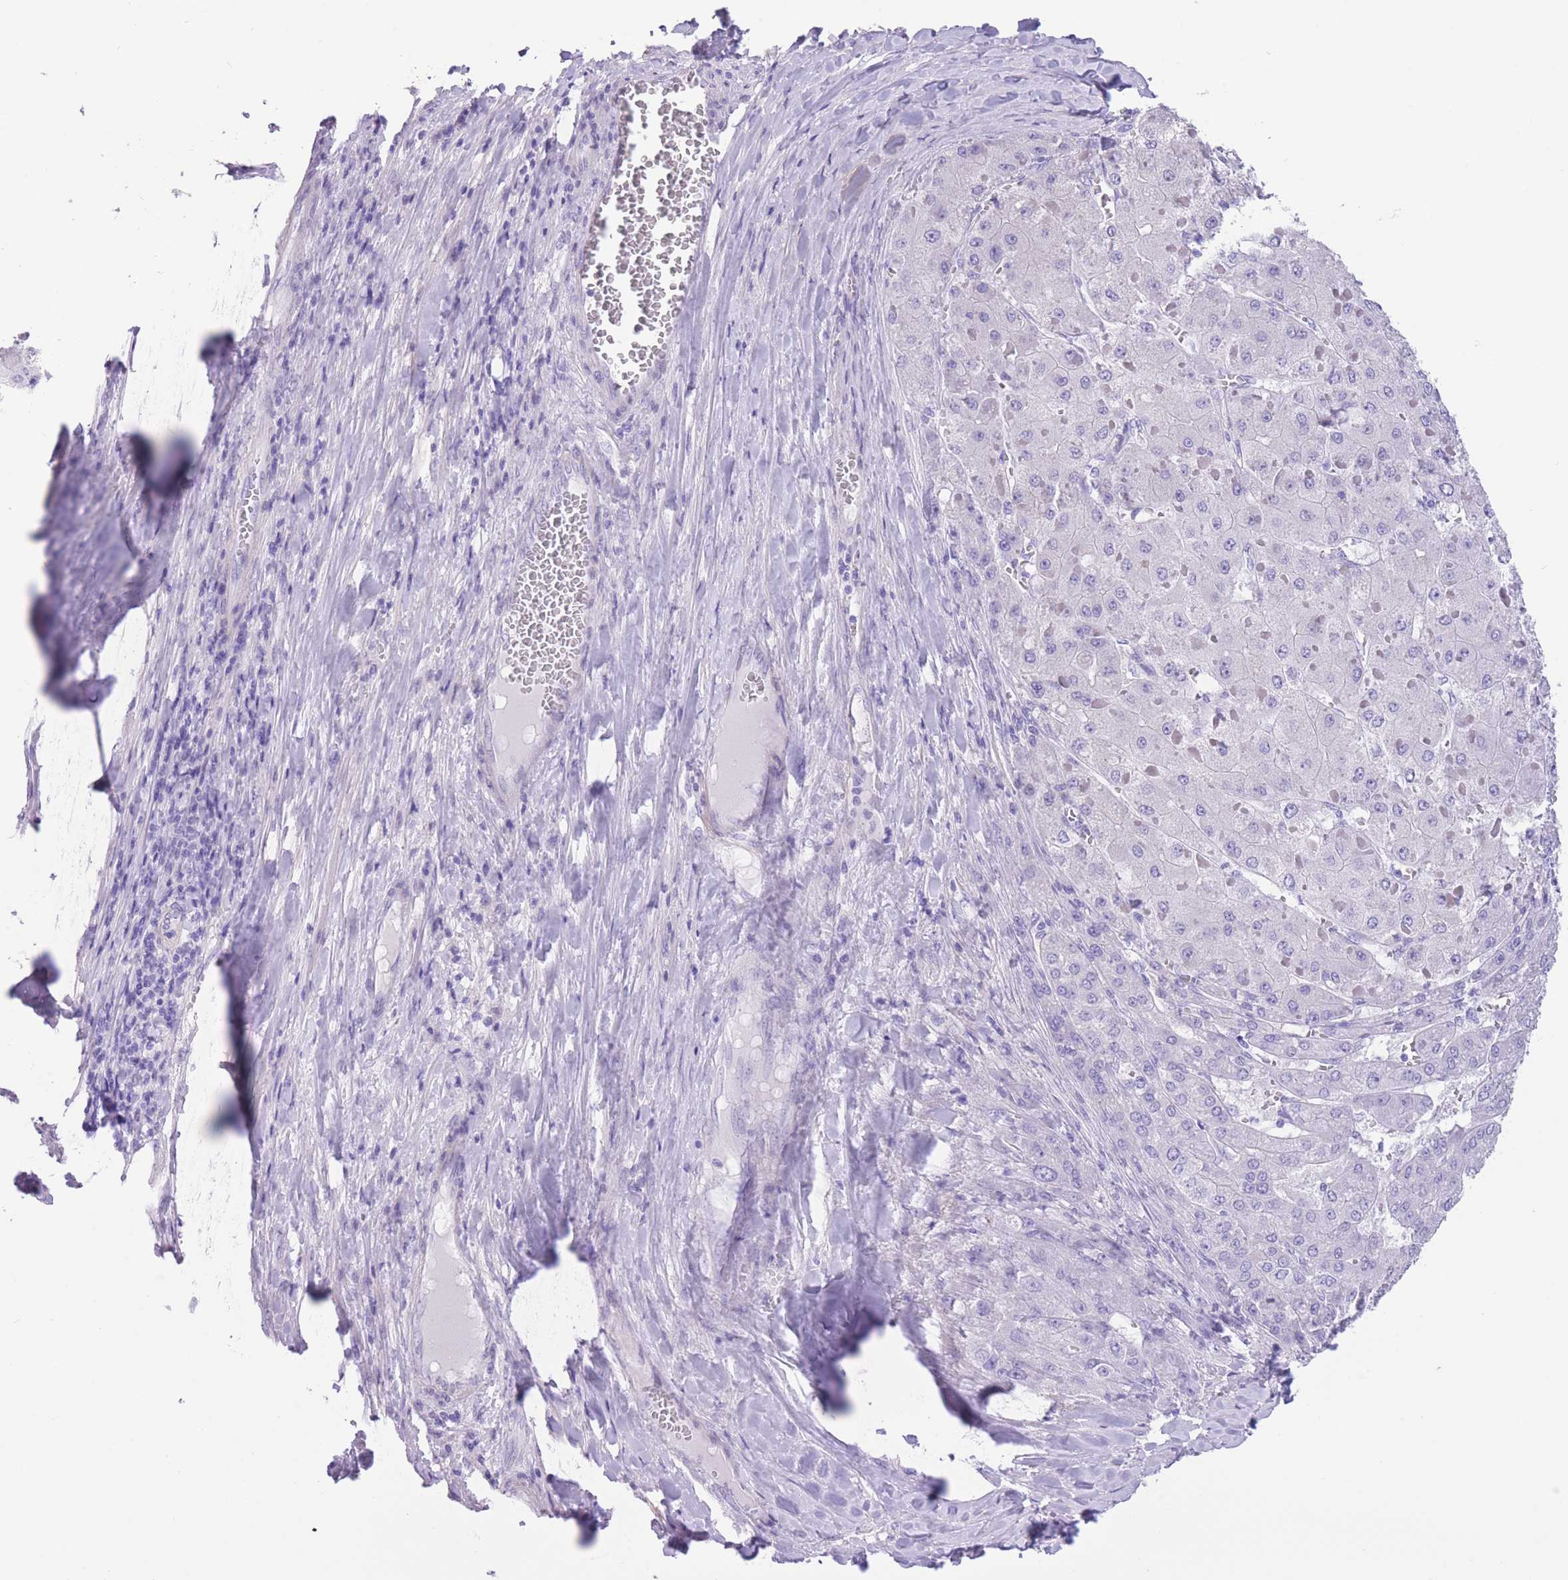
{"staining": {"intensity": "negative", "quantity": "none", "location": "none"}, "tissue": "liver cancer", "cell_type": "Tumor cells", "image_type": "cancer", "snomed": [{"axis": "morphology", "description": "Carcinoma, Hepatocellular, NOS"}, {"axis": "topography", "description": "Liver"}], "caption": "An image of liver hepatocellular carcinoma stained for a protein demonstrates no brown staining in tumor cells.", "gene": "RAI2", "patient": {"sex": "female", "age": 73}}